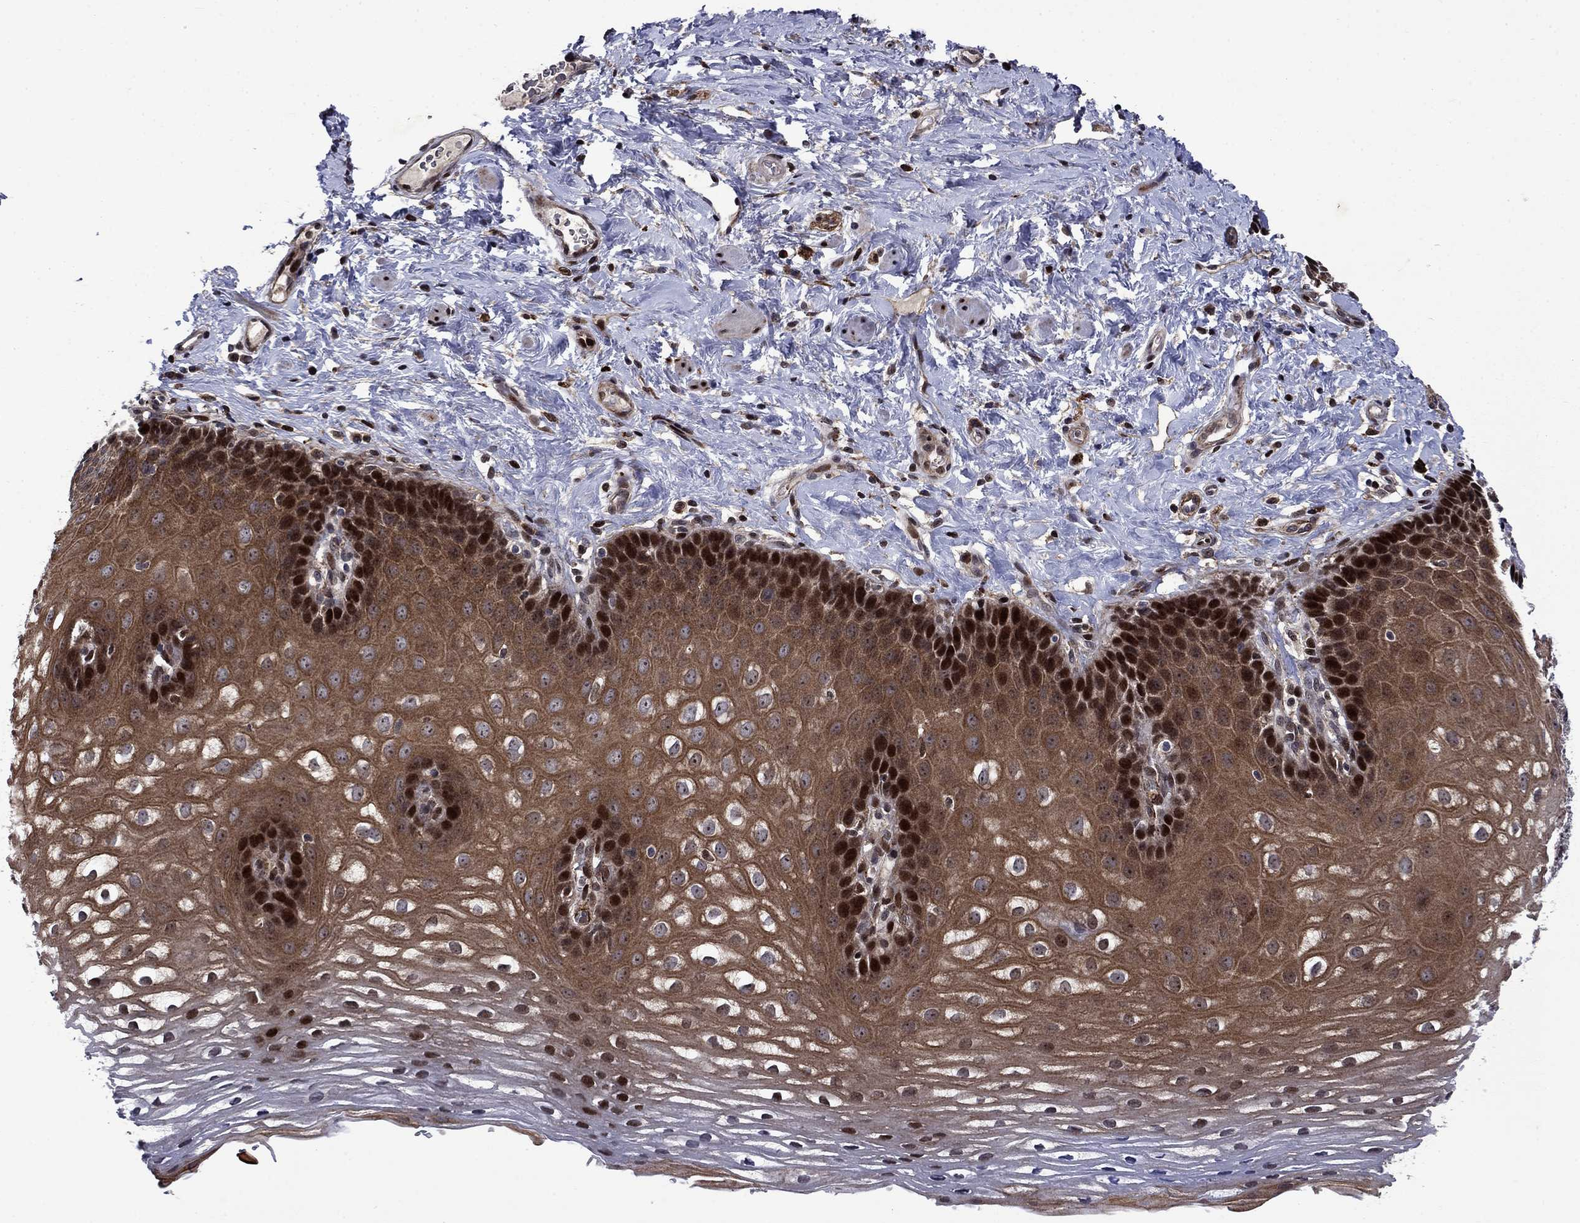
{"staining": {"intensity": "strong", "quantity": ">75%", "location": "cytoplasmic/membranous,nuclear"}, "tissue": "esophagus", "cell_type": "Squamous epithelial cells", "image_type": "normal", "snomed": [{"axis": "morphology", "description": "Normal tissue, NOS"}, {"axis": "topography", "description": "Esophagus"}], "caption": "A photomicrograph of human esophagus stained for a protein displays strong cytoplasmic/membranous,nuclear brown staining in squamous epithelial cells.", "gene": "AGTPBP1", "patient": {"sex": "male", "age": 64}}